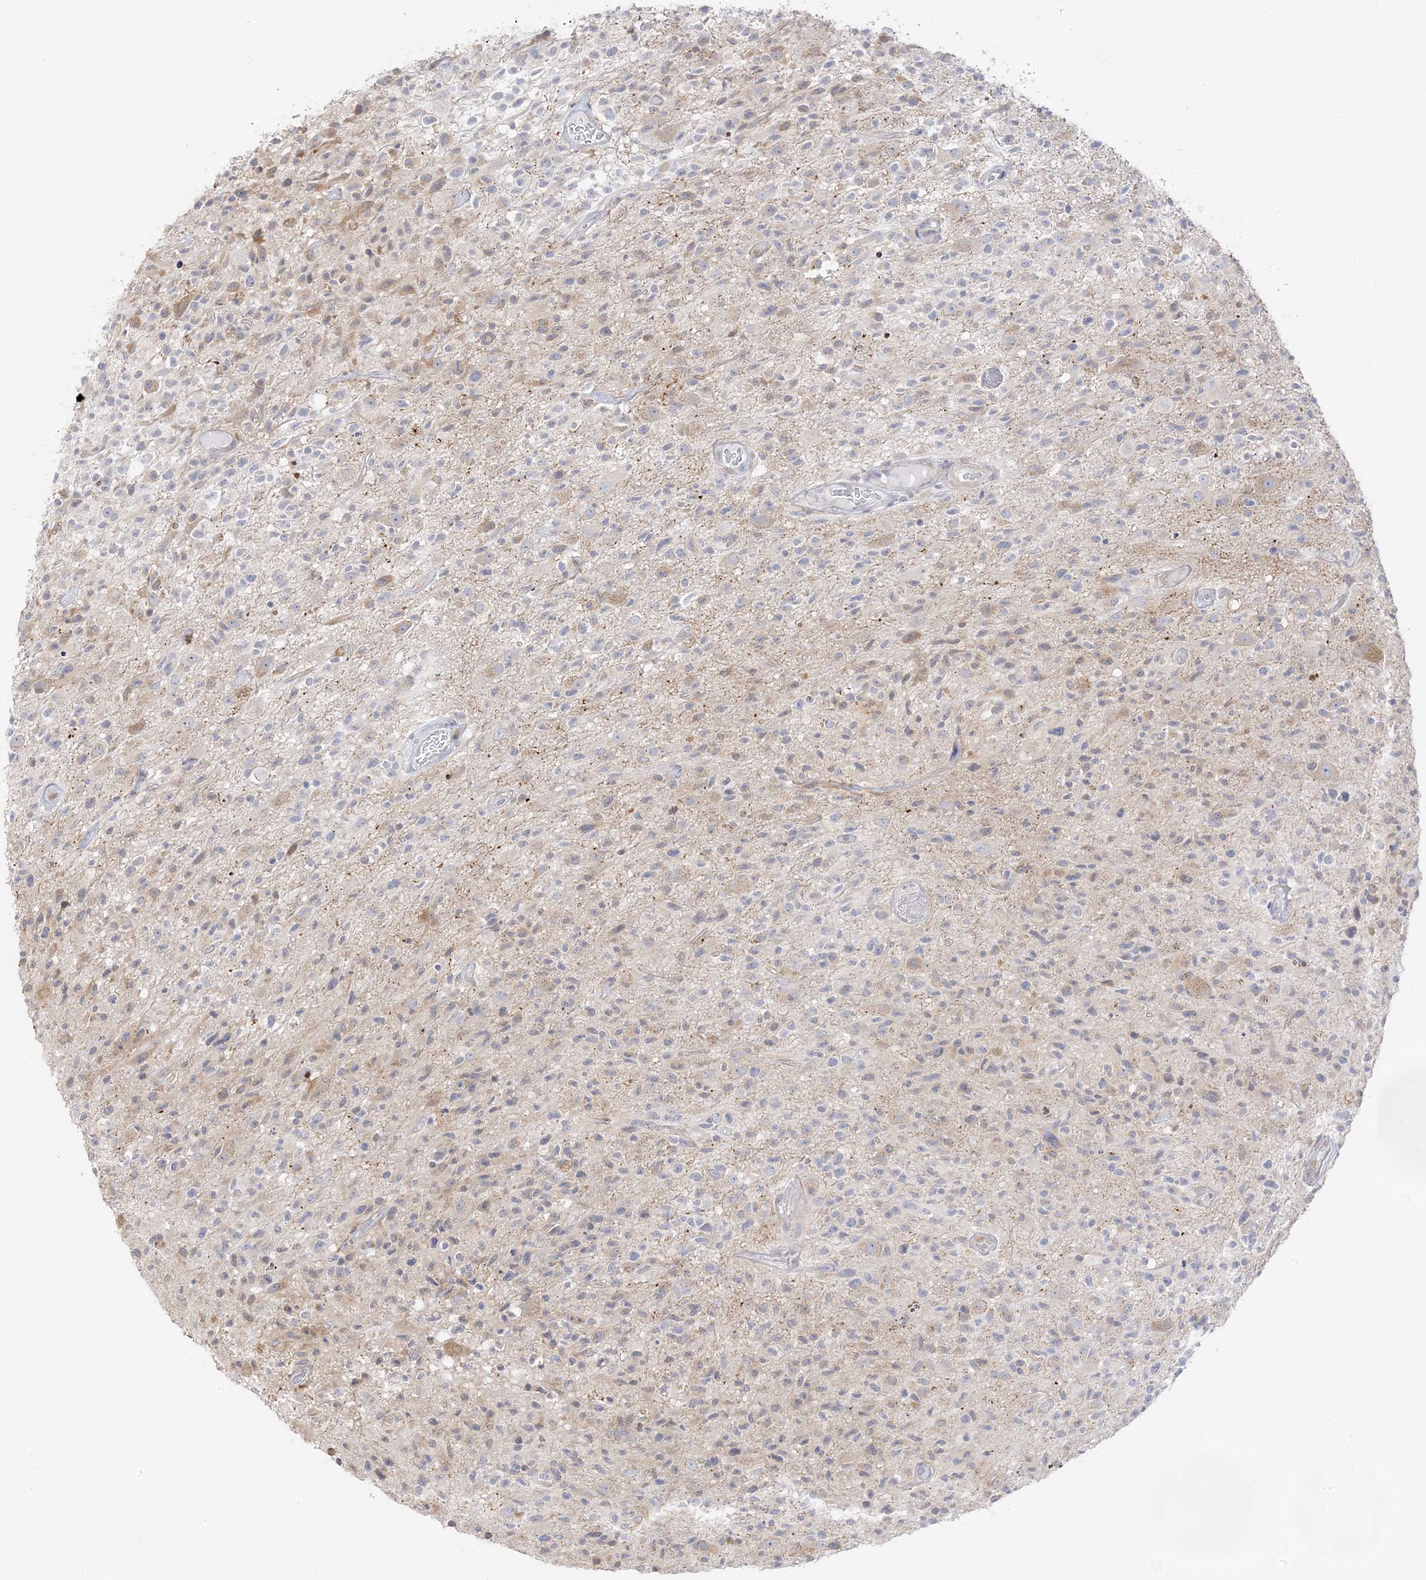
{"staining": {"intensity": "negative", "quantity": "none", "location": "none"}, "tissue": "glioma", "cell_type": "Tumor cells", "image_type": "cancer", "snomed": [{"axis": "morphology", "description": "Glioma, malignant, High grade"}, {"axis": "morphology", "description": "Glioblastoma, NOS"}, {"axis": "topography", "description": "Brain"}], "caption": "The histopathology image reveals no staining of tumor cells in malignant glioma (high-grade).", "gene": "C2CD2", "patient": {"sex": "male", "age": 60}}